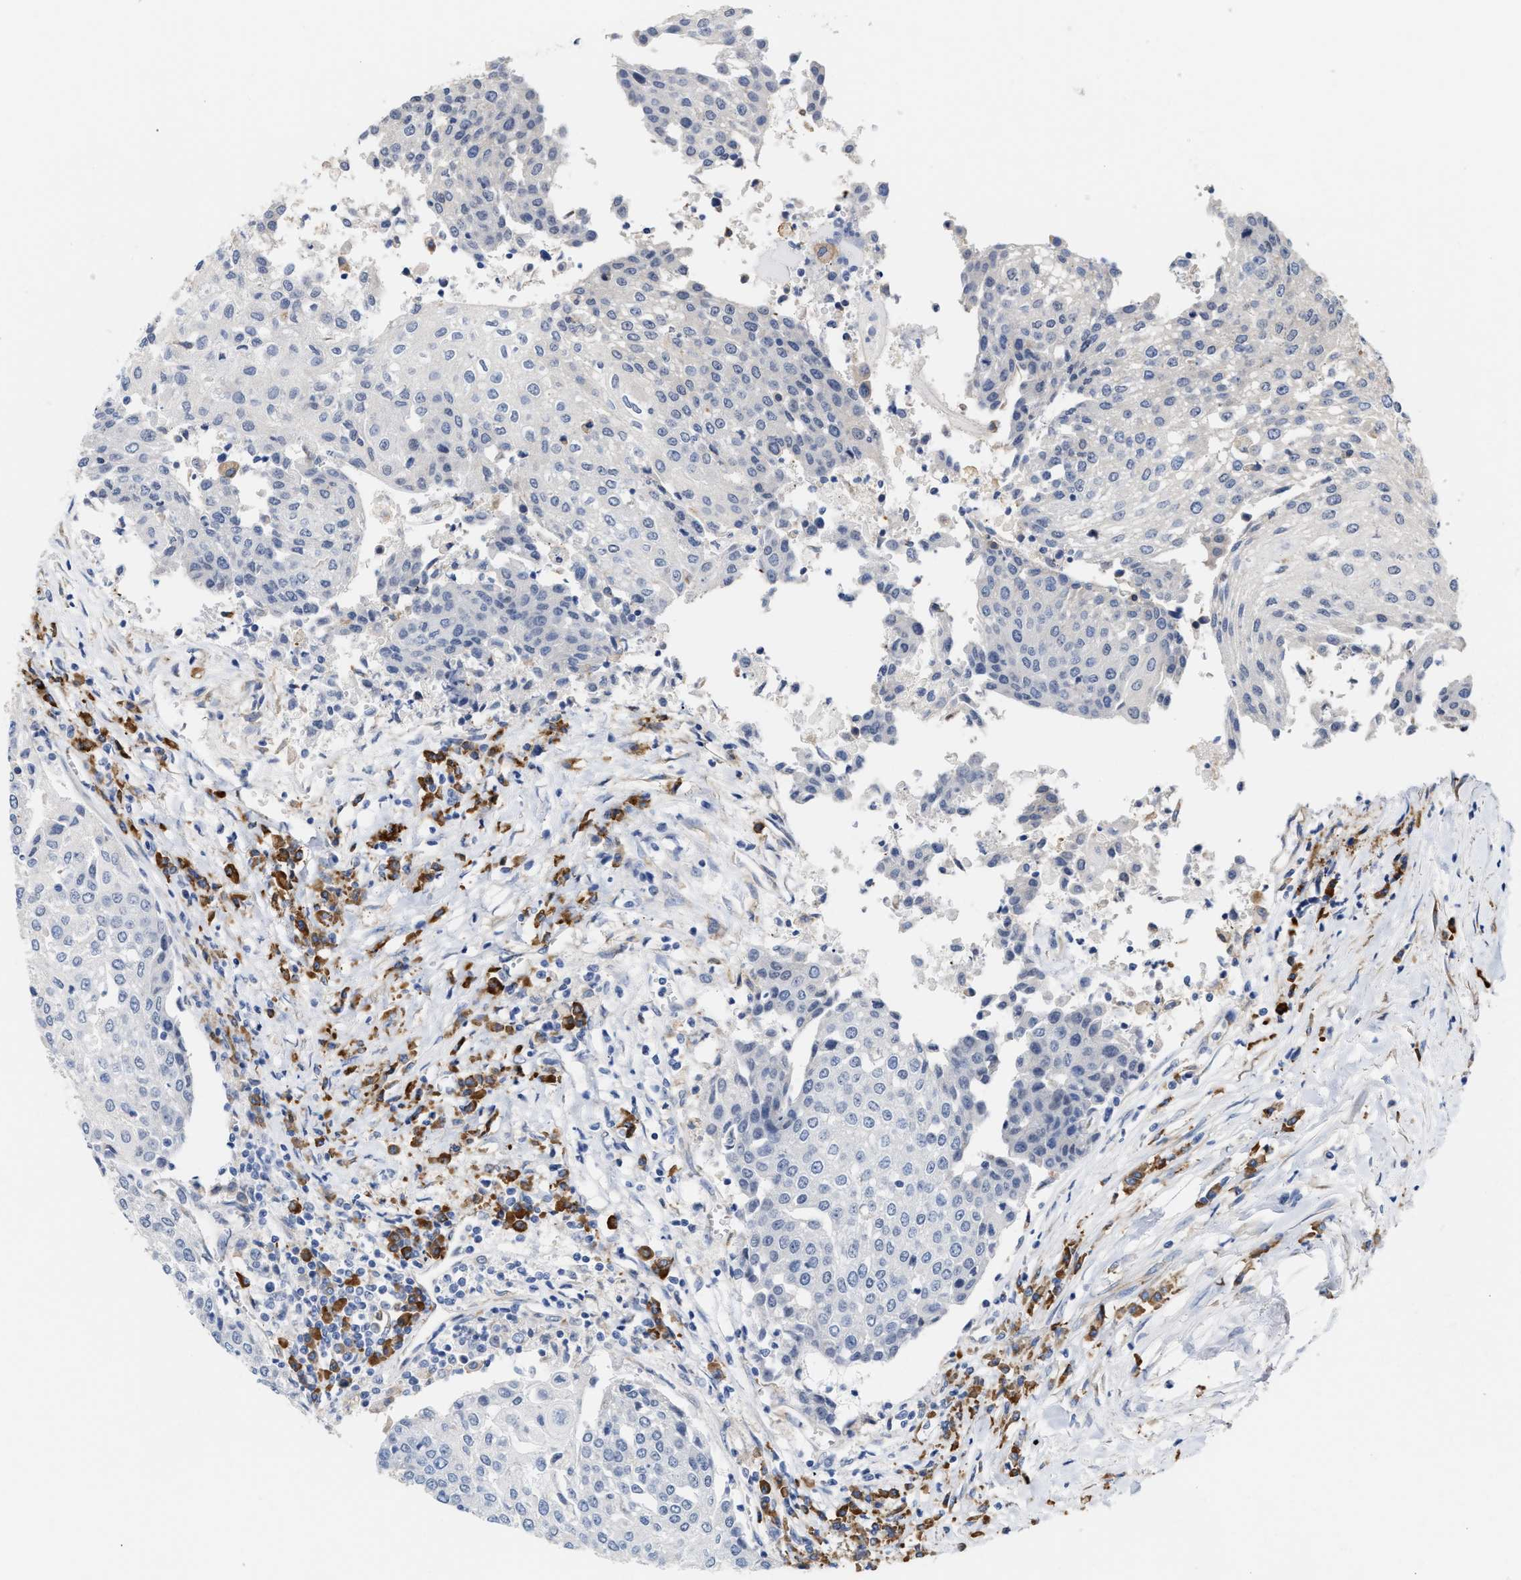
{"staining": {"intensity": "negative", "quantity": "none", "location": "none"}, "tissue": "urothelial cancer", "cell_type": "Tumor cells", "image_type": "cancer", "snomed": [{"axis": "morphology", "description": "Urothelial carcinoma, High grade"}, {"axis": "topography", "description": "Urinary bladder"}], "caption": "An immunohistochemistry micrograph of high-grade urothelial carcinoma is shown. There is no staining in tumor cells of high-grade urothelial carcinoma.", "gene": "RYR2", "patient": {"sex": "female", "age": 85}}